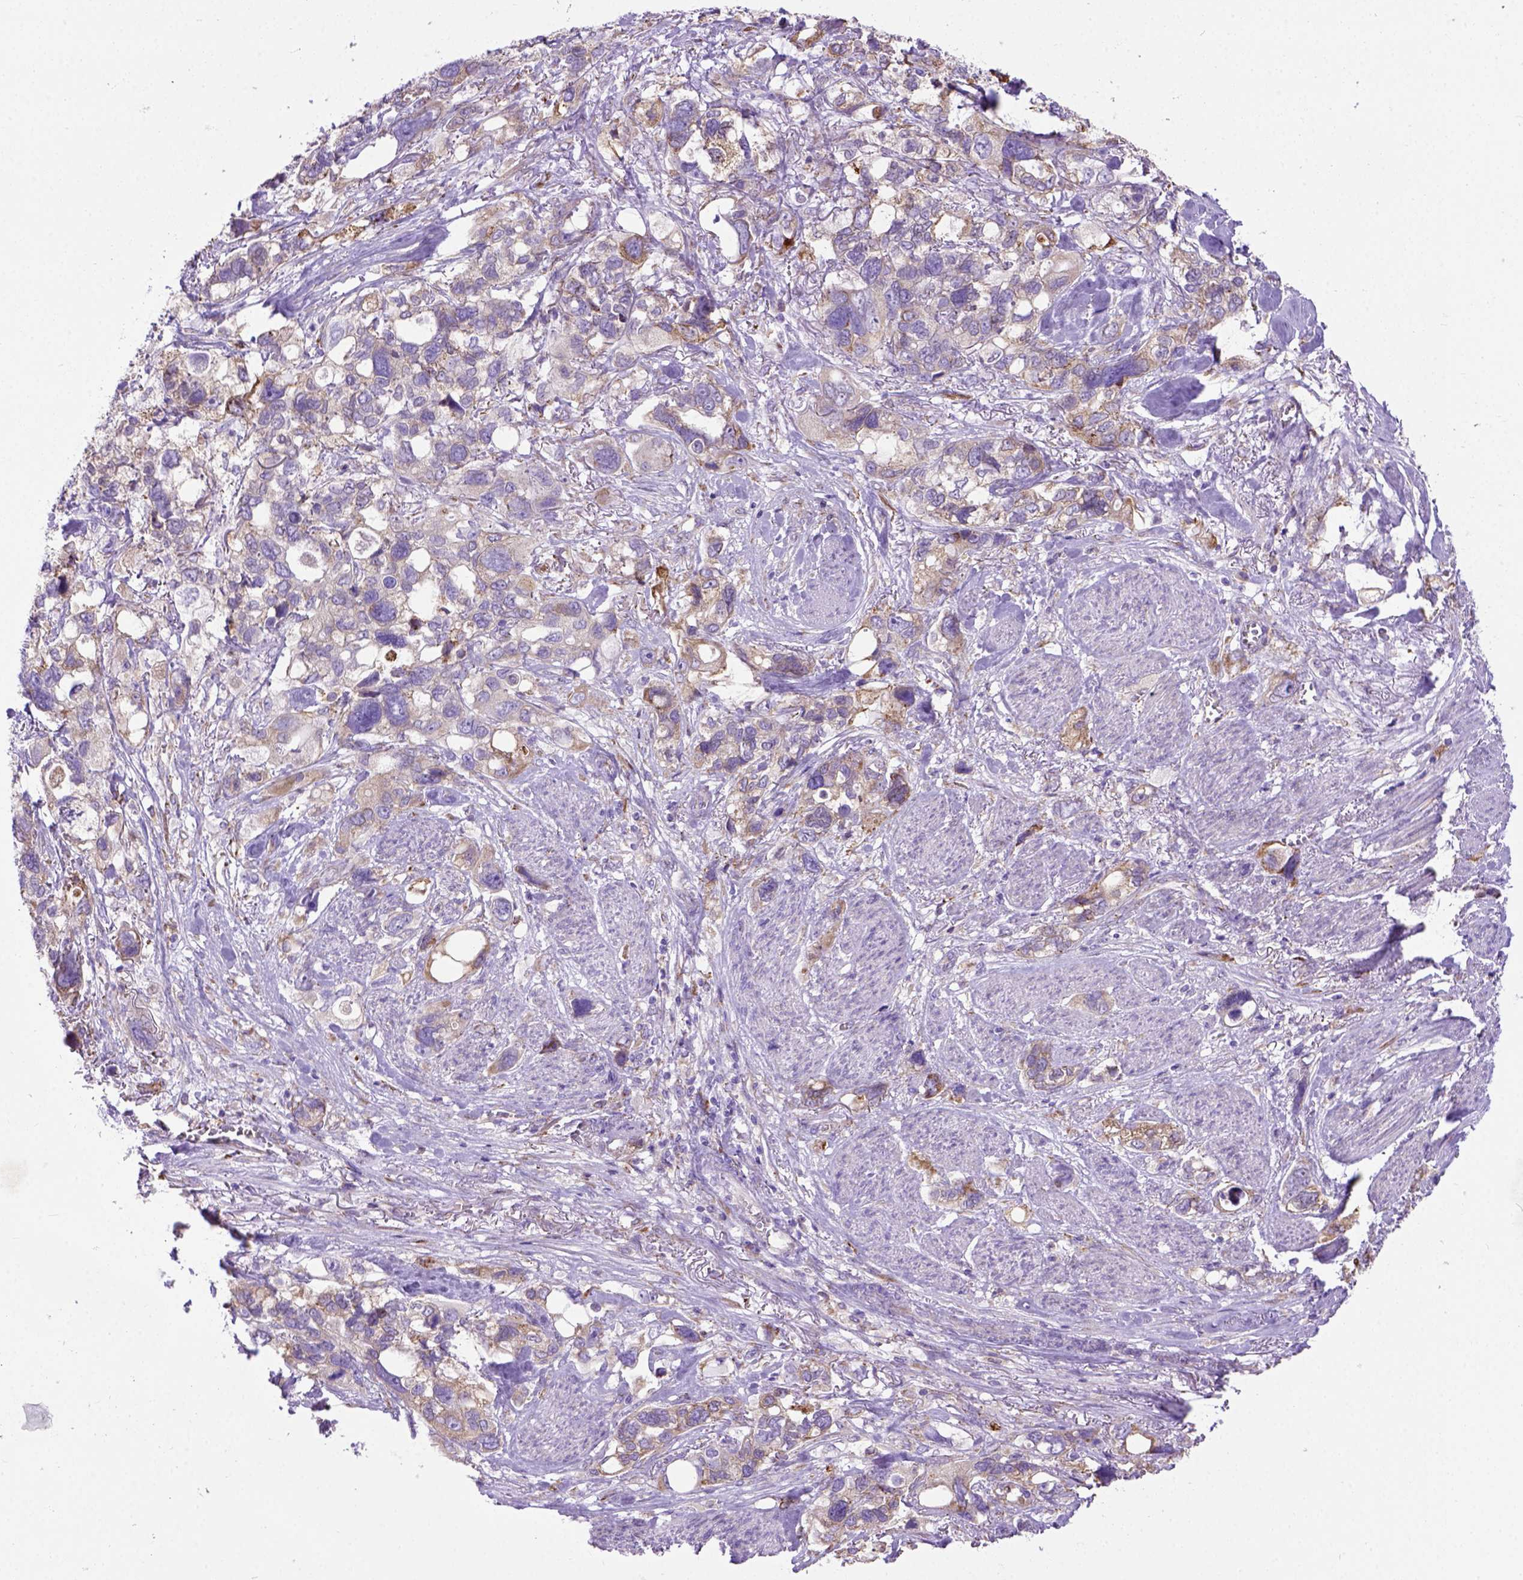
{"staining": {"intensity": "moderate", "quantity": ">75%", "location": "cytoplasmic/membranous"}, "tissue": "stomach cancer", "cell_type": "Tumor cells", "image_type": "cancer", "snomed": [{"axis": "morphology", "description": "Adenocarcinoma, NOS"}, {"axis": "topography", "description": "Stomach, upper"}], "caption": "Adenocarcinoma (stomach) stained with DAB (3,3'-diaminobenzidine) IHC exhibits medium levels of moderate cytoplasmic/membranous expression in approximately >75% of tumor cells.", "gene": "PLK4", "patient": {"sex": "female", "age": 81}}